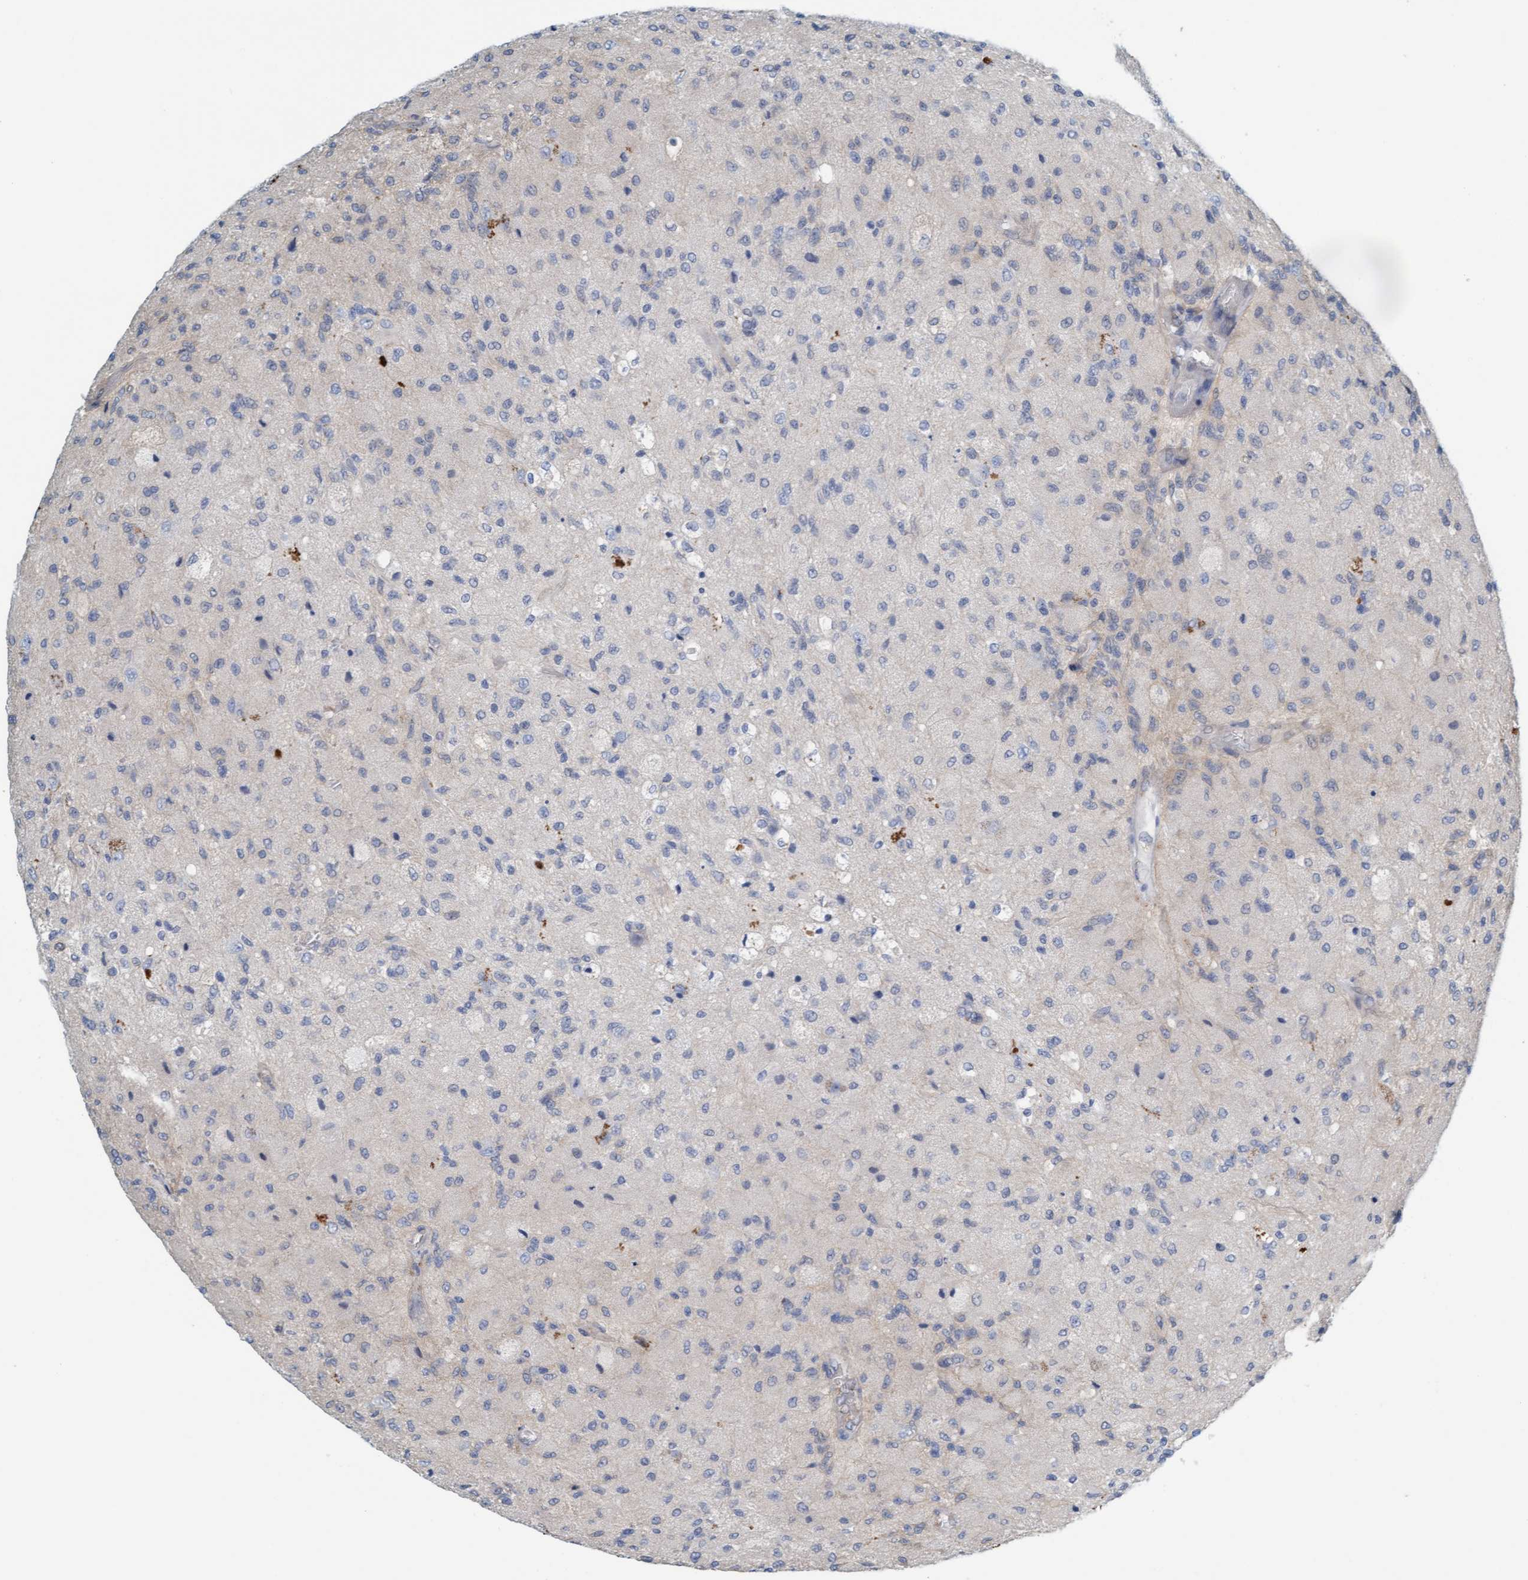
{"staining": {"intensity": "weak", "quantity": "<25%", "location": "cytoplasmic/membranous"}, "tissue": "glioma", "cell_type": "Tumor cells", "image_type": "cancer", "snomed": [{"axis": "morphology", "description": "Normal tissue, NOS"}, {"axis": "morphology", "description": "Glioma, malignant, High grade"}, {"axis": "topography", "description": "Cerebral cortex"}], "caption": "Tumor cells show no significant expression in glioma.", "gene": "PRKD2", "patient": {"sex": "male", "age": 77}}